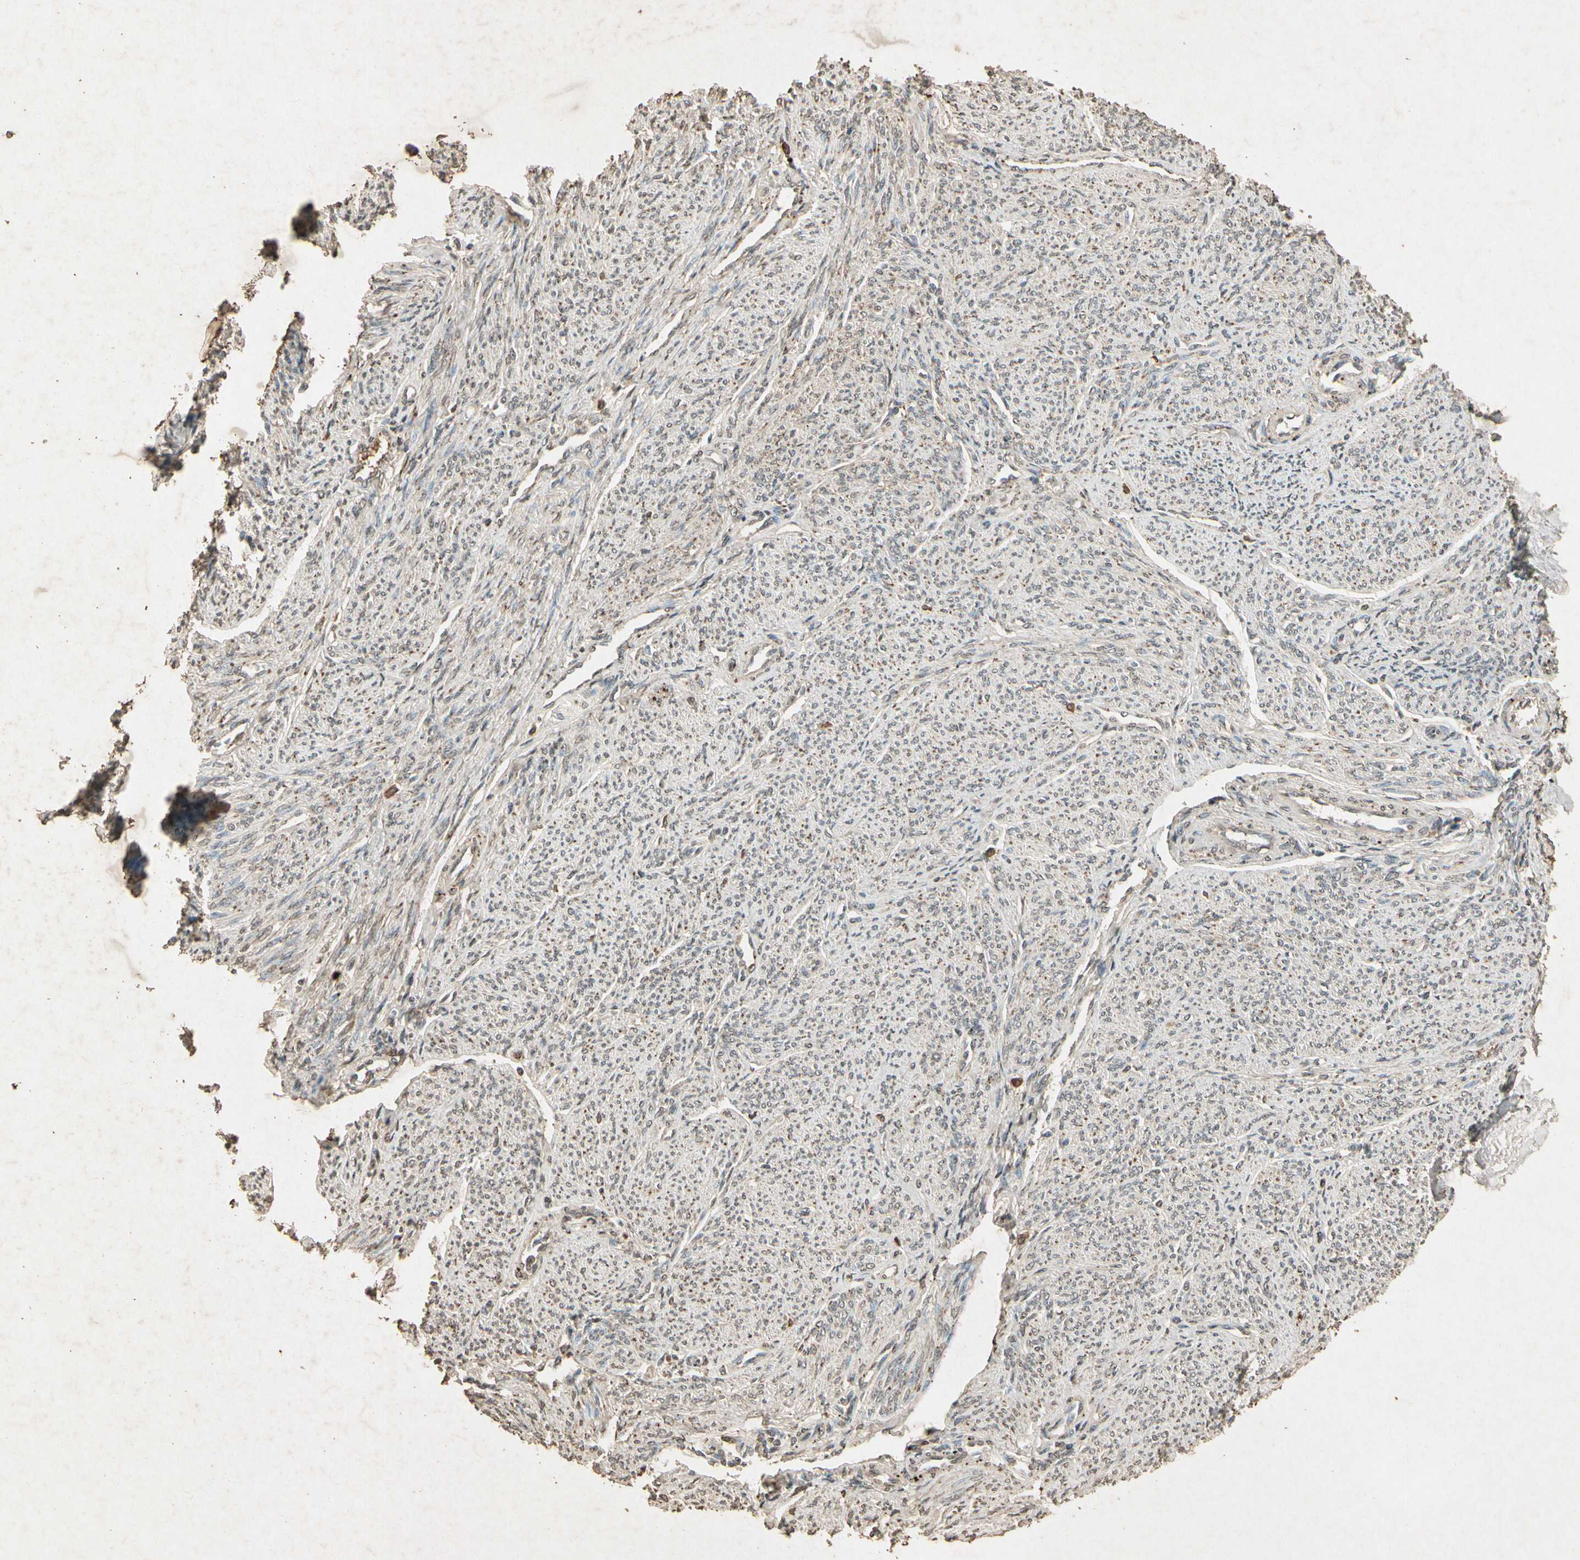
{"staining": {"intensity": "moderate", "quantity": "25%-75%", "location": "cytoplasmic/membranous"}, "tissue": "smooth muscle", "cell_type": "Smooth muscle cells", "image_type": "normal", "snomed": [{"axis": "morphology", "description": "Normal tissue, NOS"}, {"axis": "topography", "description": "Smooth muscle"}], "caption": "Immunohistochemistry (IHC) histopathology image of unremarkable human smooth muscle stained for a protein (brown), which shows medium levels of moderate cytoplasmic/membranous positivity in approximately 25%-75% of smooth muscle cells.", "gene": "GC", "patient": {"sex": "female", "age": 65}}